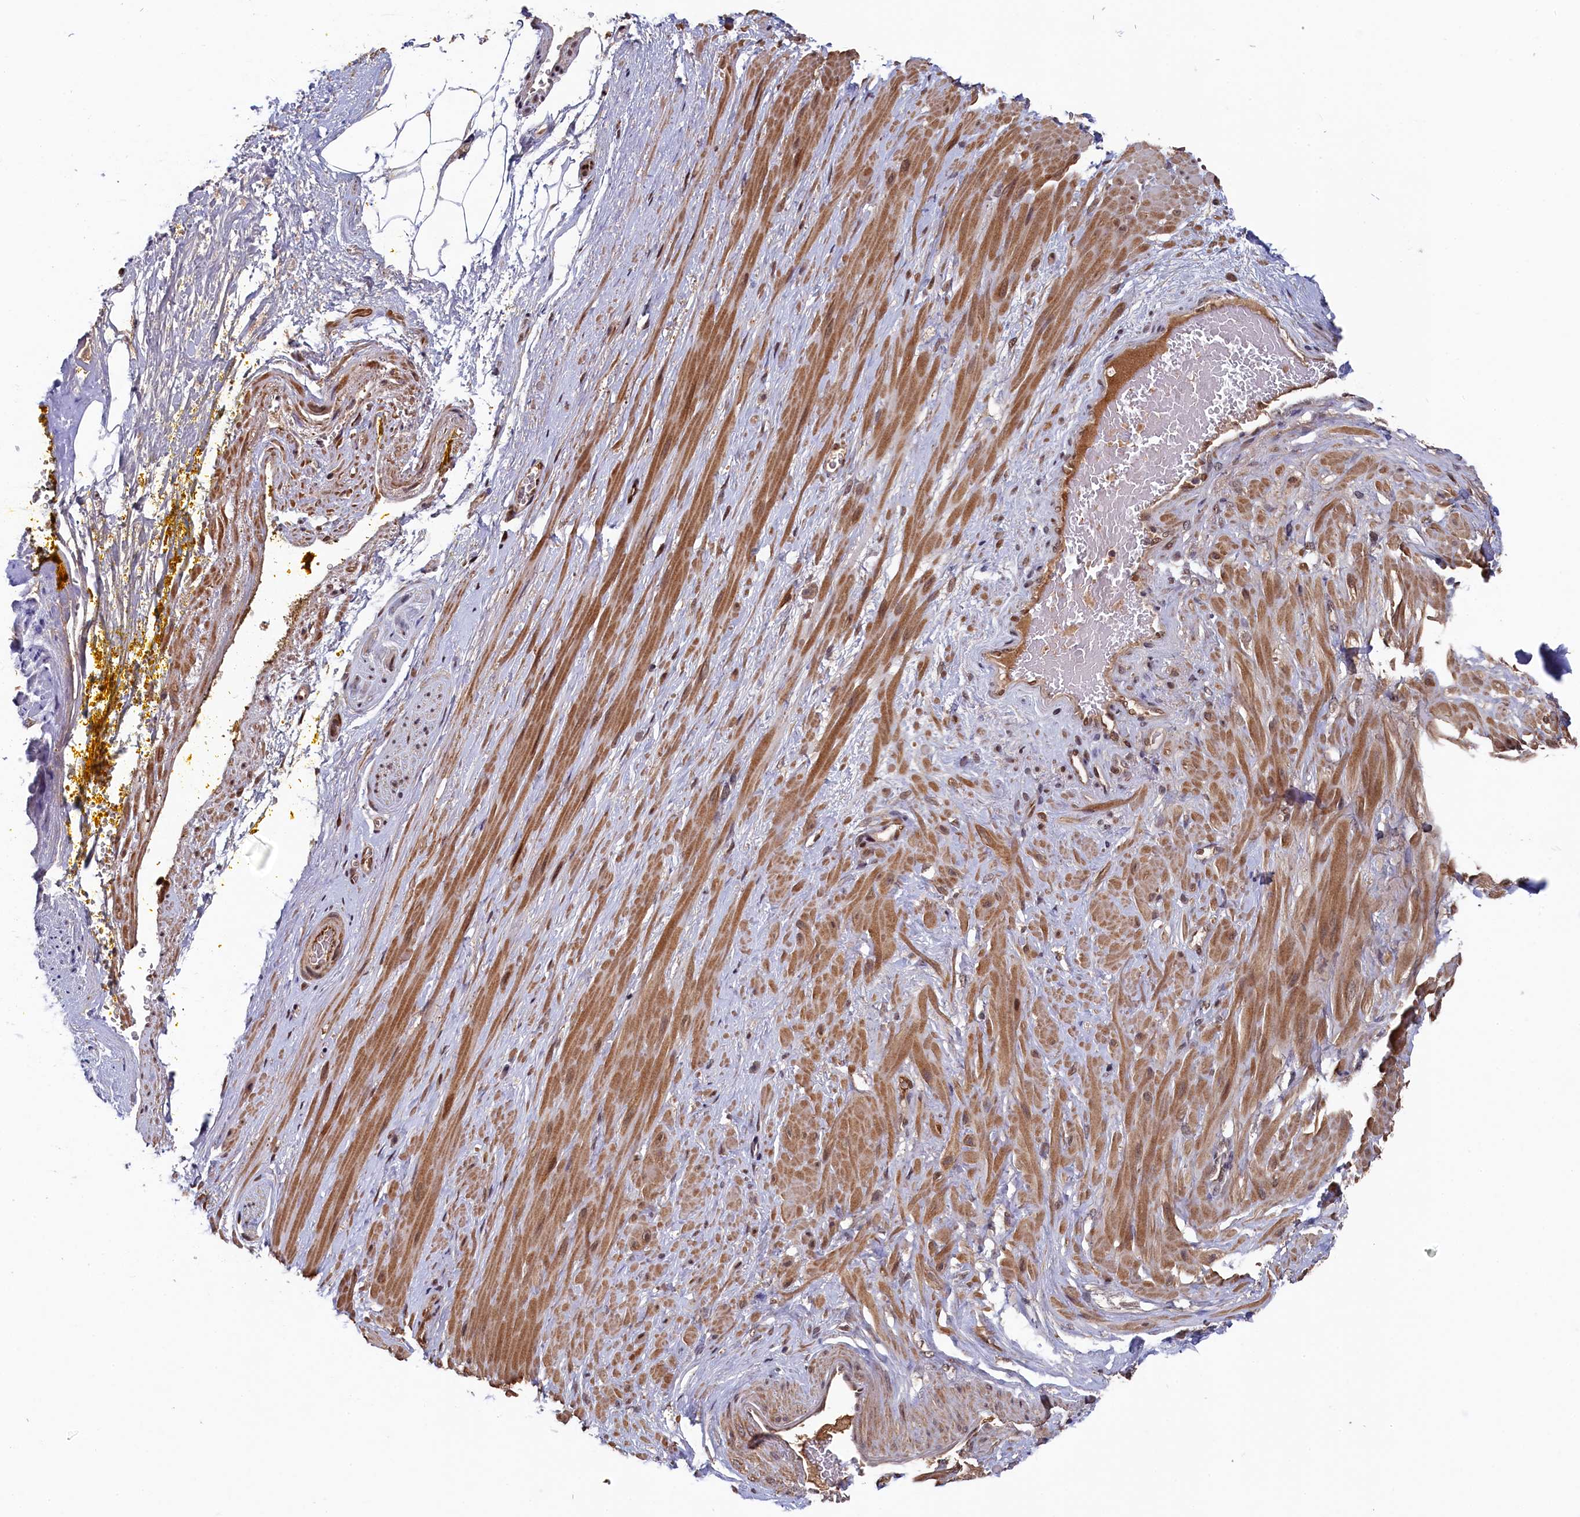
{"staining": {"intensity": "moderate", "quantity": ">75%", "location": "nuclear"}, "tissue": "adipose tissue", "cell_type": "Adipocytes", "image_type": "normal", "snomed": [{"axis": "morphology", "description": "Normal tissue, NOS"}, {"axis": "morphology", "description": "Adenocarcinoma, Low grade"}, {"axis": "topography", "description": "Prostate"}, {"axis": "topography", "description": "Peripheral nerve tissue"}], "caption": "Immunohistochemistry micrograph of unremarkable adipose tissue: adipose tissue stained using immunohistochemistry (IHC) reveals medium levels of moderate protein expression localized specifically in the nuclear of adipocytes, appearing as a nuclear brown color.", "gene": "CLPX", "patient": {"sex": "male", "age": 63}}